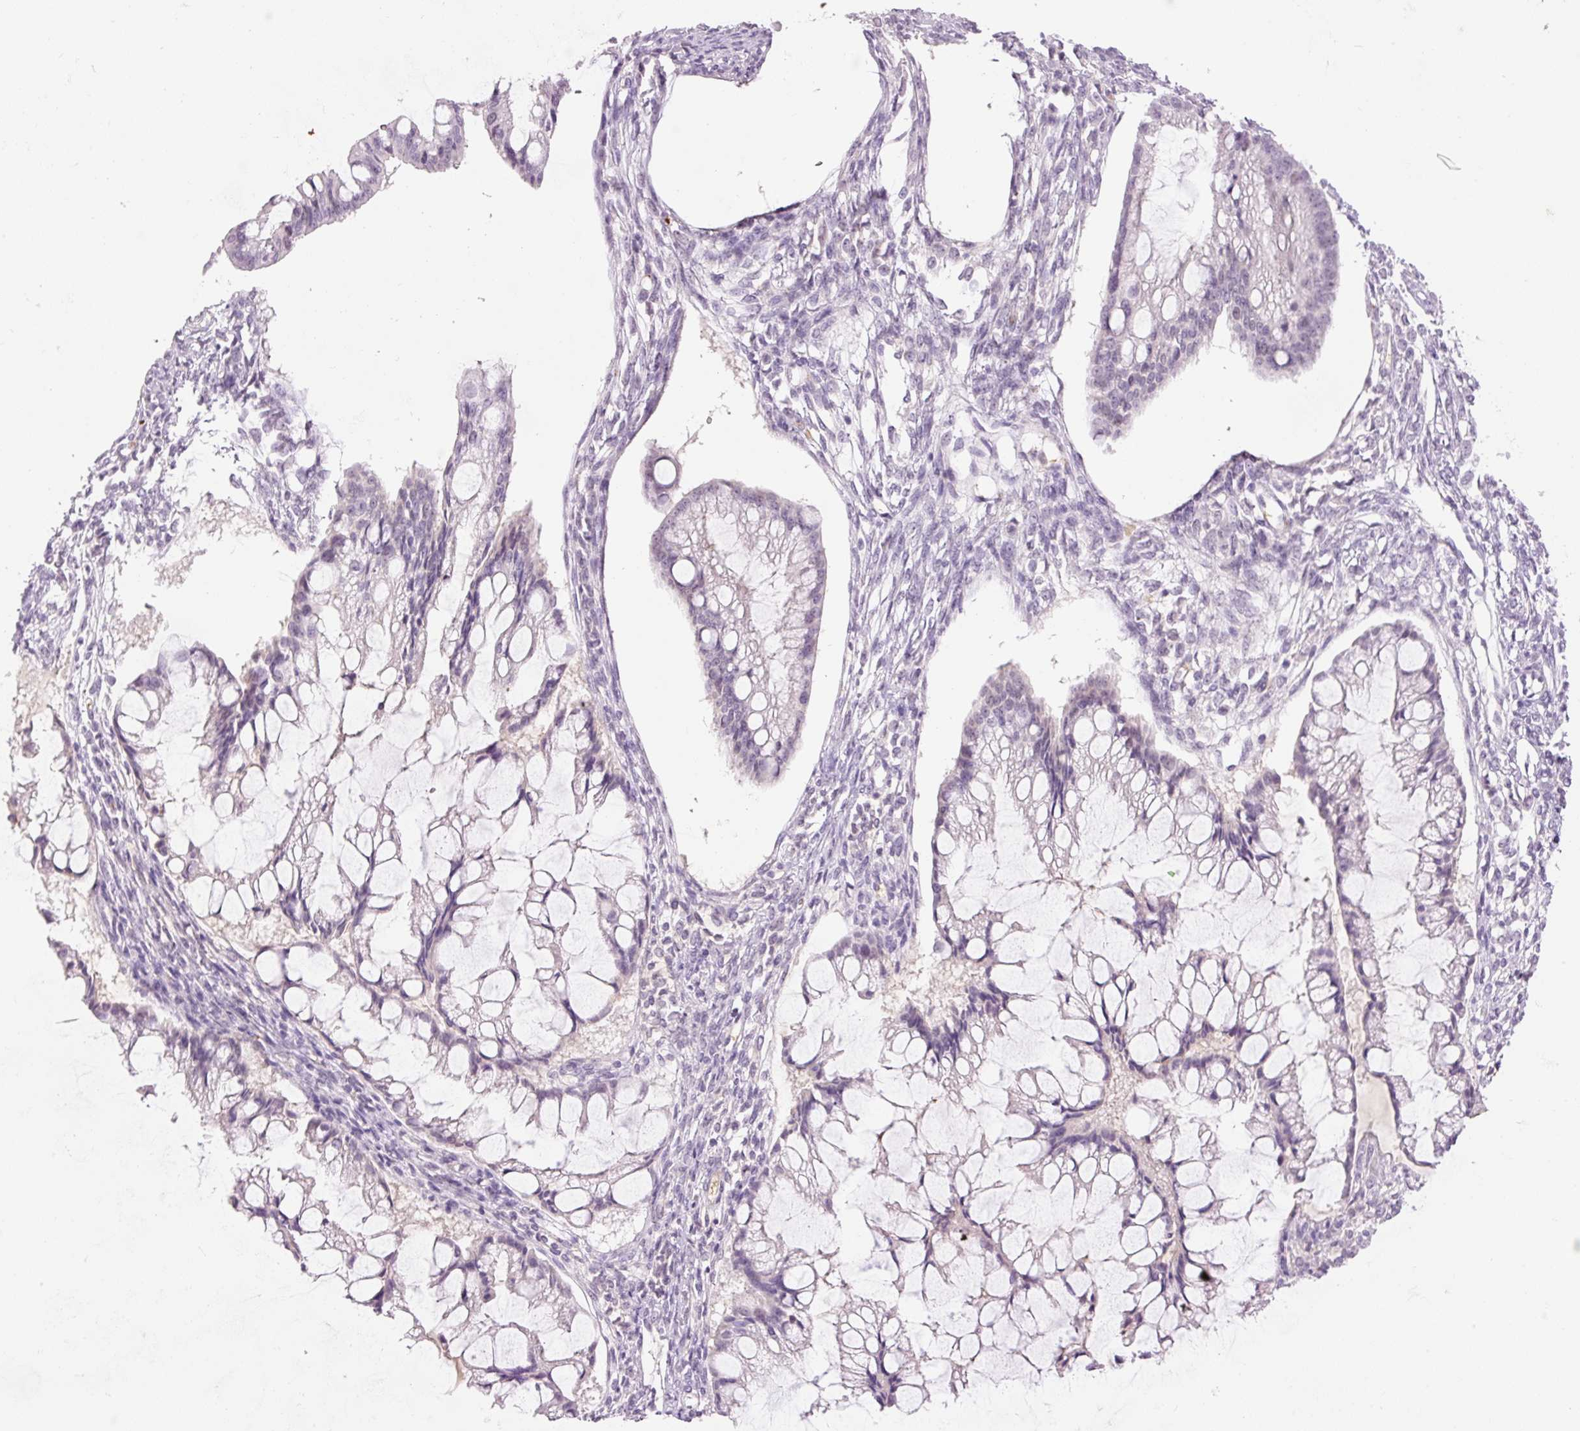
{"staining": {"intensity": "negative", "quantity": "none", "location": "none"}, "tissue": "ovarian cancer", "cell_type": "Tumor cells", "image_type": "cancer", "snomed": [{"axis": "morphology", "description": "Cystadenocarcinoma, mucinous, NOS"}, {"axis": "topography", "description": "Ovary"}], "caption": "Tumor cells show no significant protein positivity in ovarian cancer (mucinous cystadenocarcinoma).", "gene": "LY6G6D", "patient": {"sex": "female", "age": 73}}